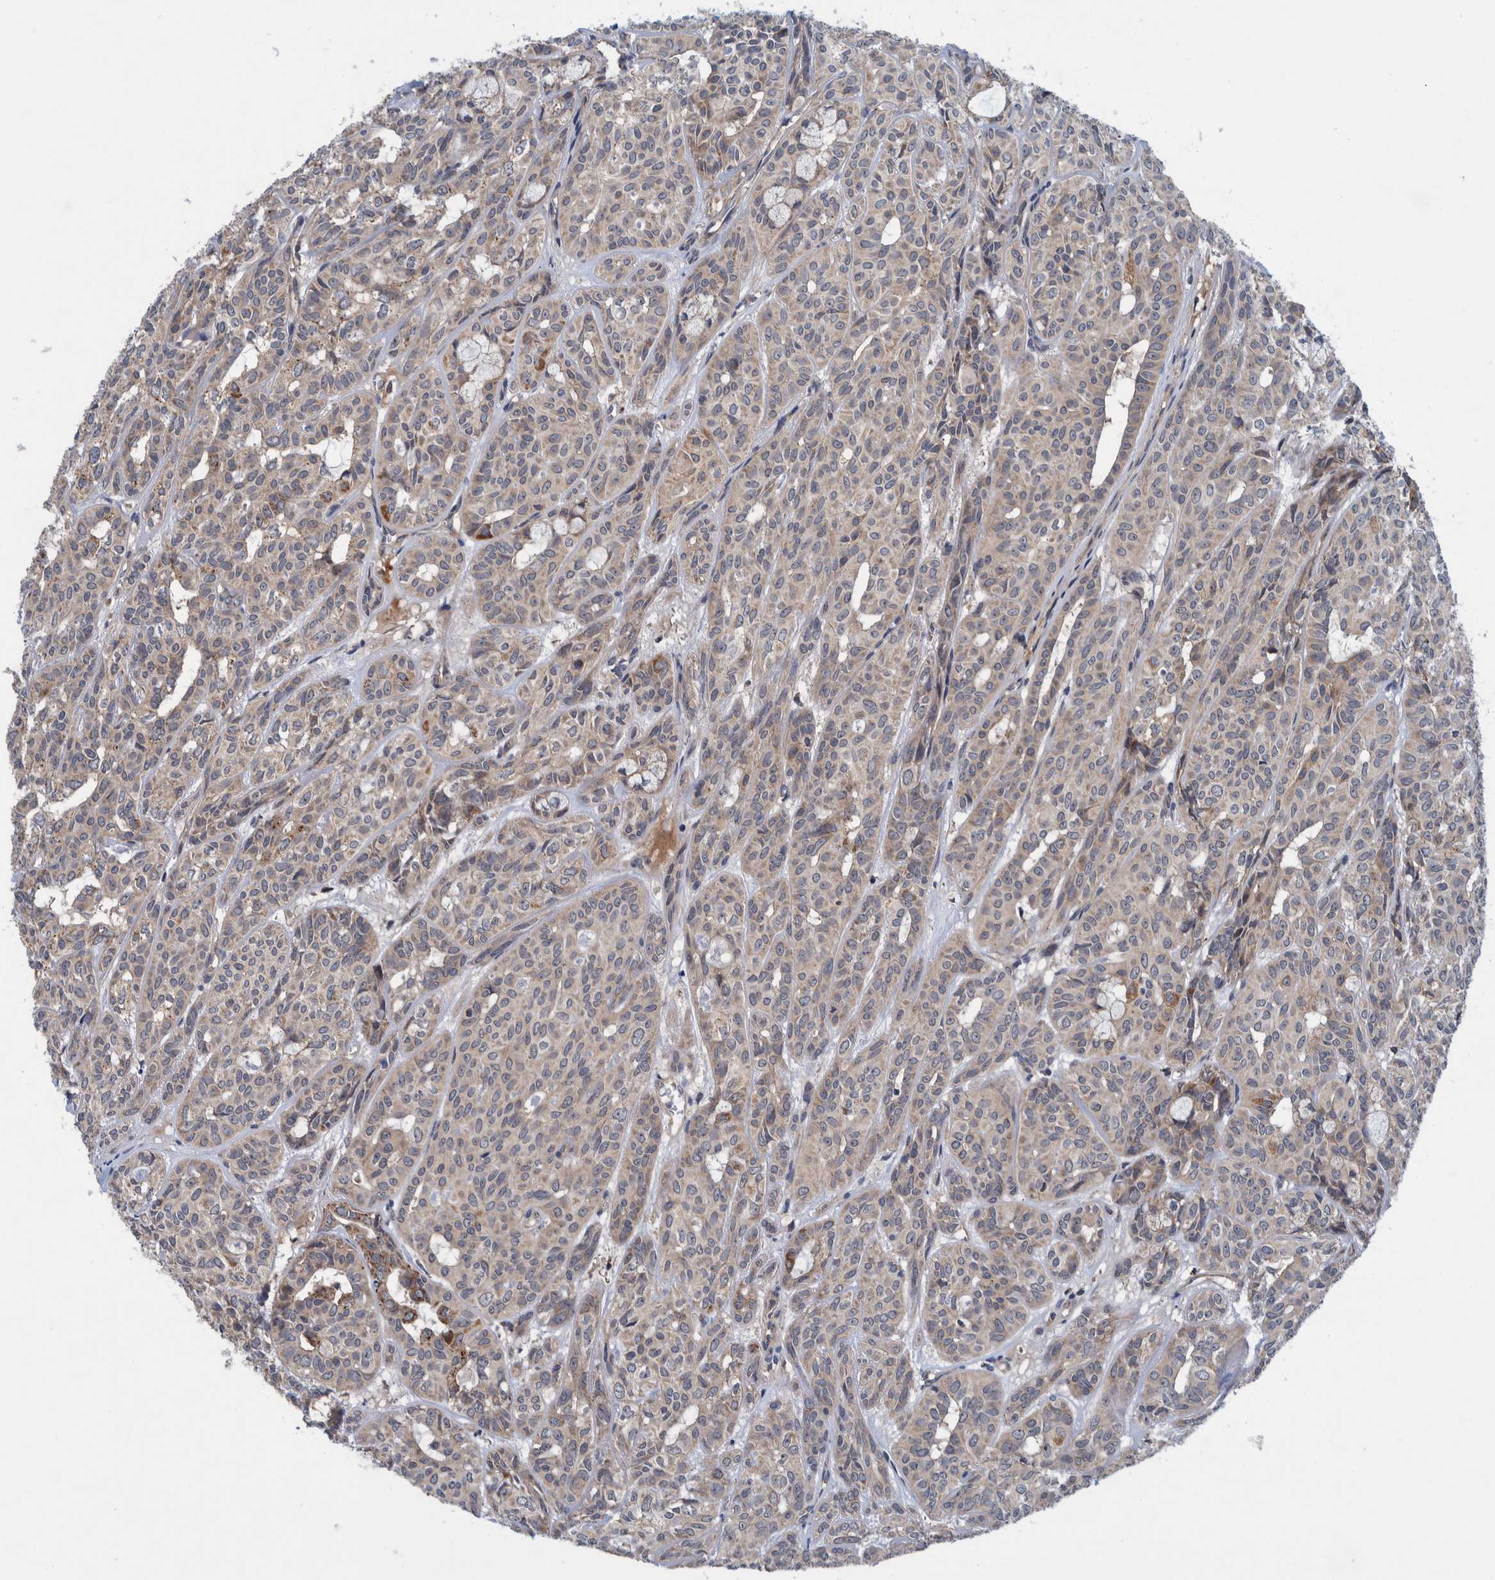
{"staining": {"intensity": "weak", "quantity": "<25%", "location": "cytoplasmic/membranous"}, "tissue": "head and neck cancer", "cell_type": "Tumor cells", "image_type": "cancer", "snomed": [{"axis": "morphology", "description": "Adenocarcinoma, NOS"}, {"axis": "topography", "description": "Salivary gland, NOS"}, {"axis": "topography", "description": "Head-Neck"}], "caption": "Immunohistochemistry of adenocarcinoma (head and neck) shows no expression in tumor cells.", "gene": "ITIH3", "patient": {"sex": "female", "age": 76}}